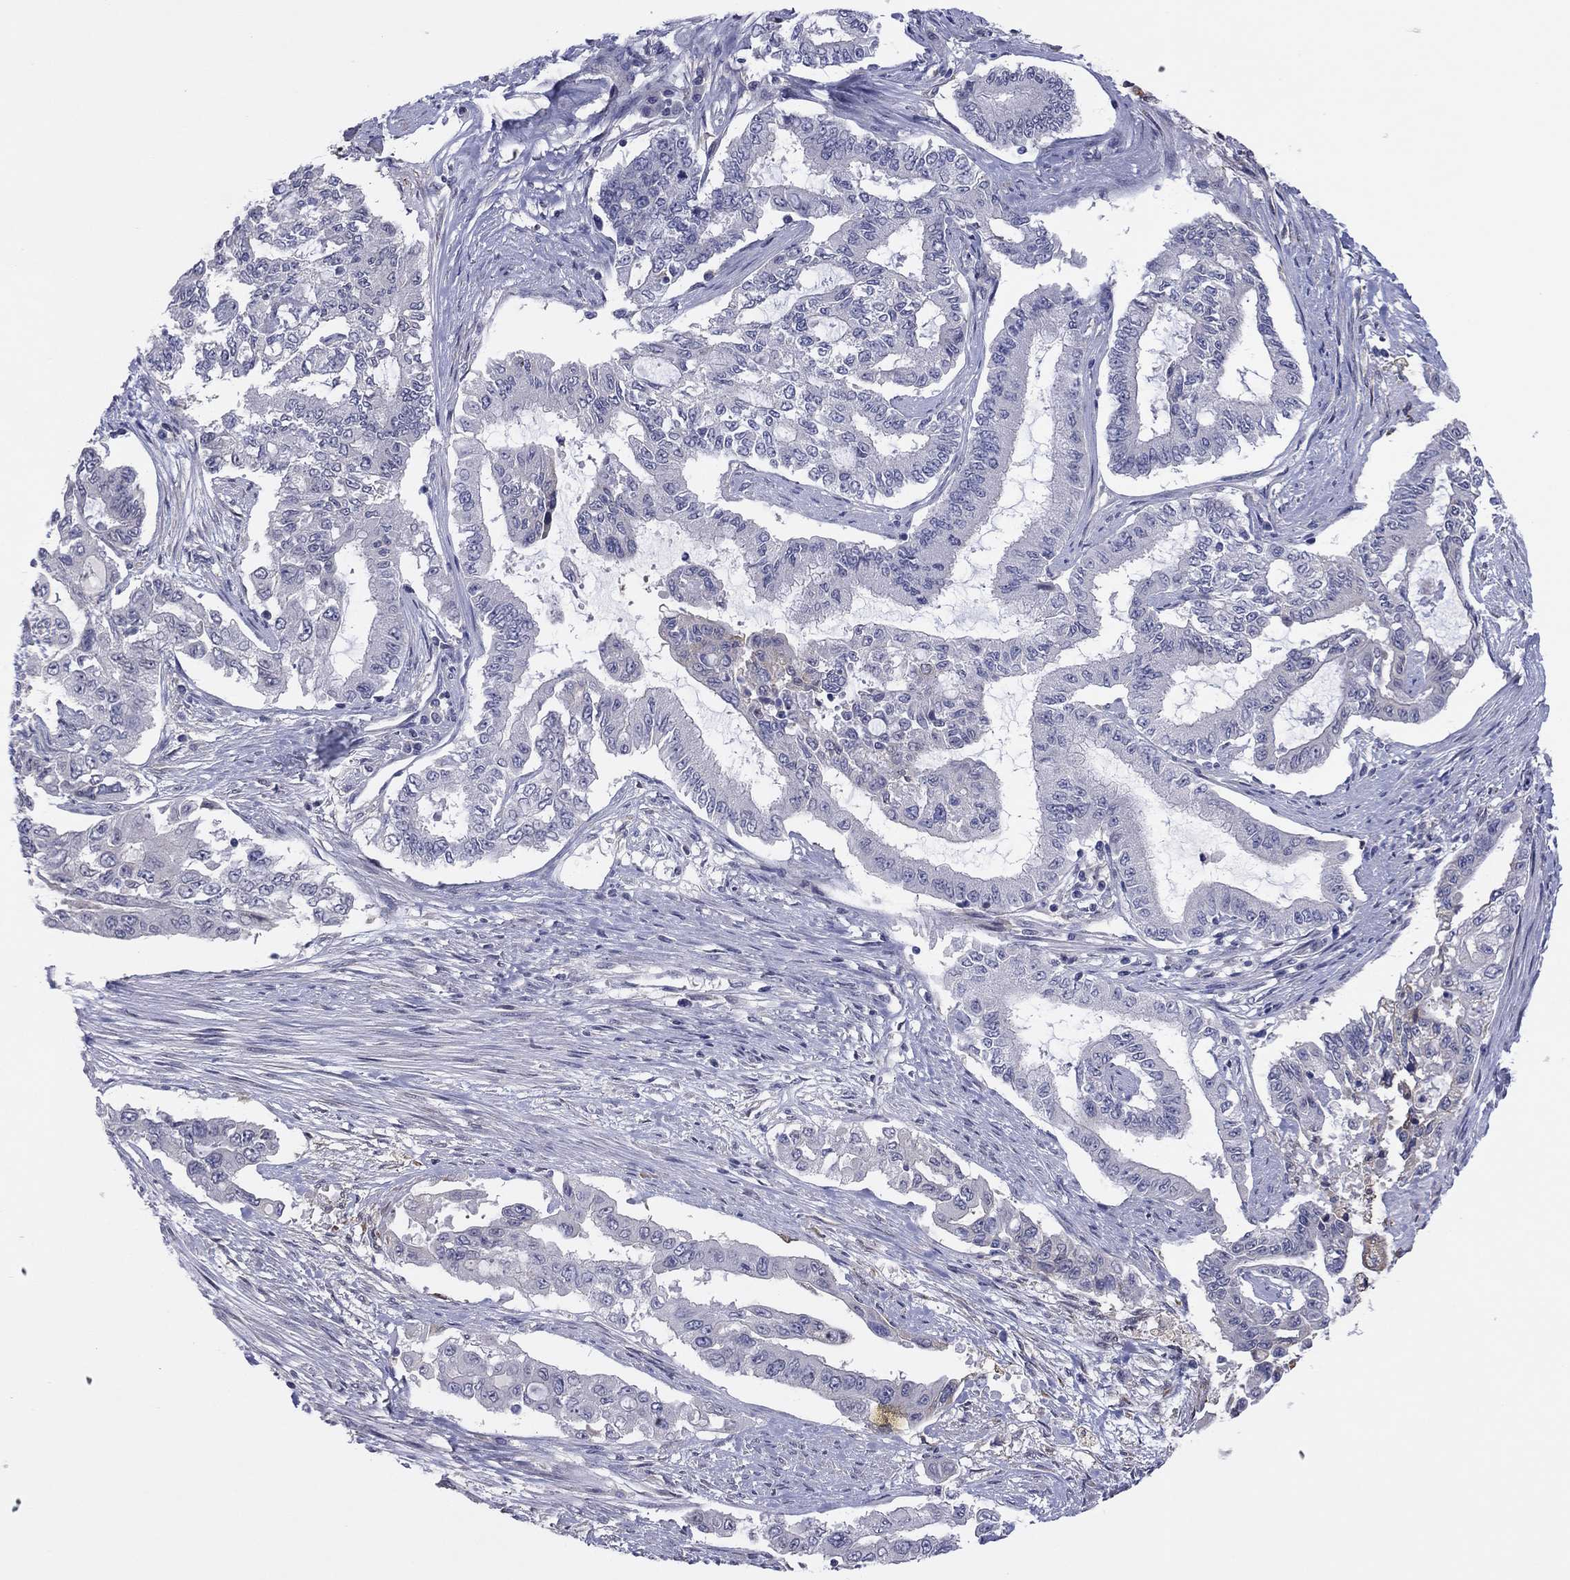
{"staining": {"intensity": "negative", "quantity": "none", "location": "none"}, "tissue": "endometrial cancer", "cell_type": "Tumor cells", "image_type": "cancer", "snomed": [{"axis": "morphology", "description": "Adenocarcinoma, NOS"}, {"axis": "topography", "description": "Uterus"}], "caption": "IHC micrograph of neoplastic tissue: human adenocarcinoma (endometrial) stained with DAB demonstrates no significant protein staining in tumor cells. The staining is performed using DAB (3,3'-diaminobenzidine) brown chromogen with nuclei counter-stained in using hematoxylin.", "gene": "CYP2B6", "patient": {"sex": "female", "age": 59}}